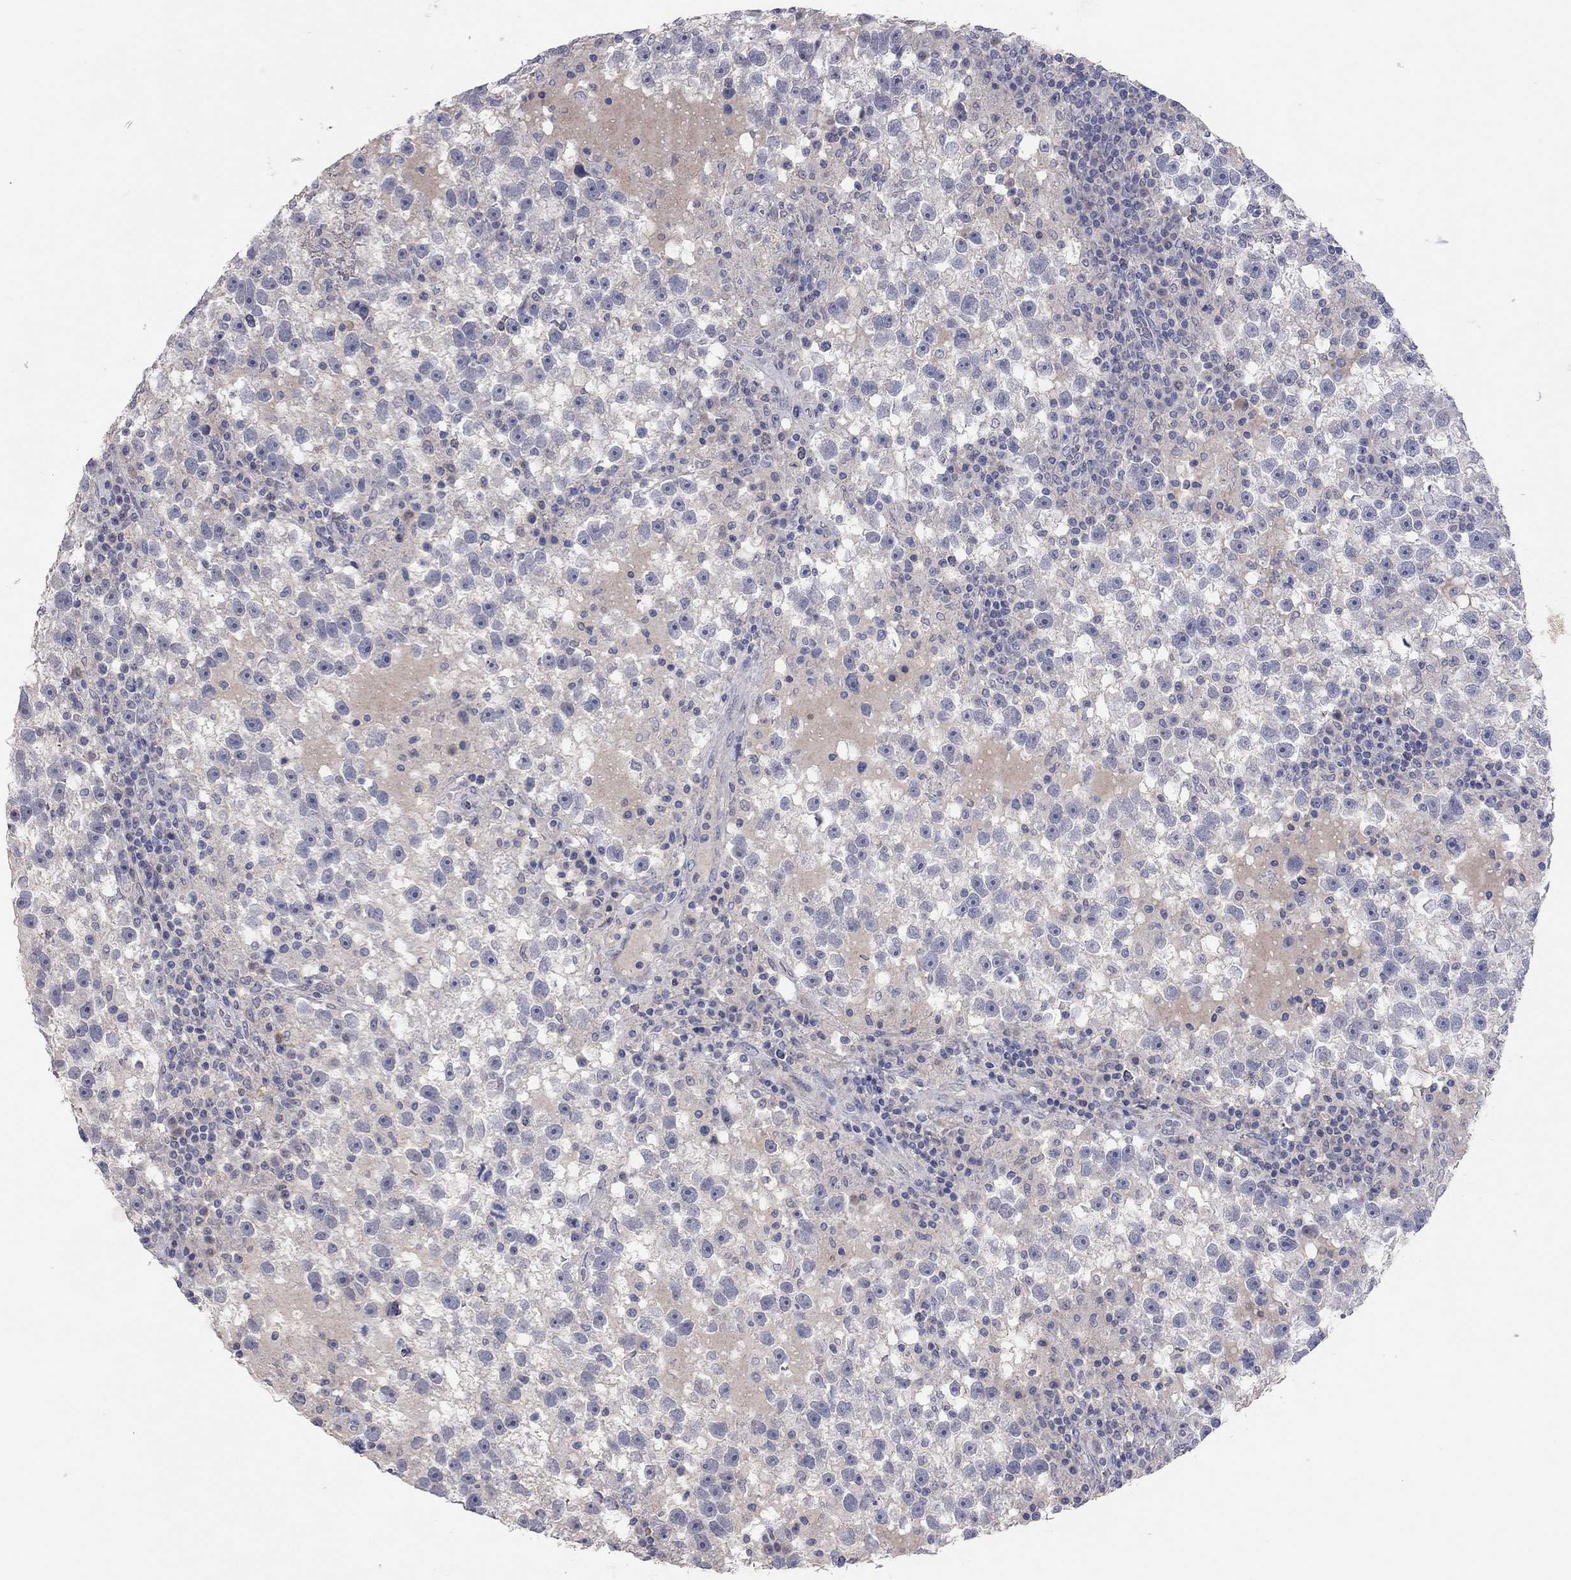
{"staining": {"intensity": "negative", "quantity": "none", "location": "none"}, "tissue": "testis cancer", "cell_type": "Tumor cells", "image_type": "cancer", "snomed": [{"axis": "morphology", "description": "Seminoma, NOS"}, {"axis": "topography", "description": "Testis"}], "caption": "Immunohistochemistry (IHC) image of human testis seminoma stained for a protein (brown), which reveals no expression in tumor cells. (Stains: DAB (3,3'-diaminobenzidine) immunohistochemistry with hematoxylin counter stain, Microscopy: brightfield microscopy at high magnification).", "gene": "MMP13", "patient": {"sex": "male", "age": 47}}